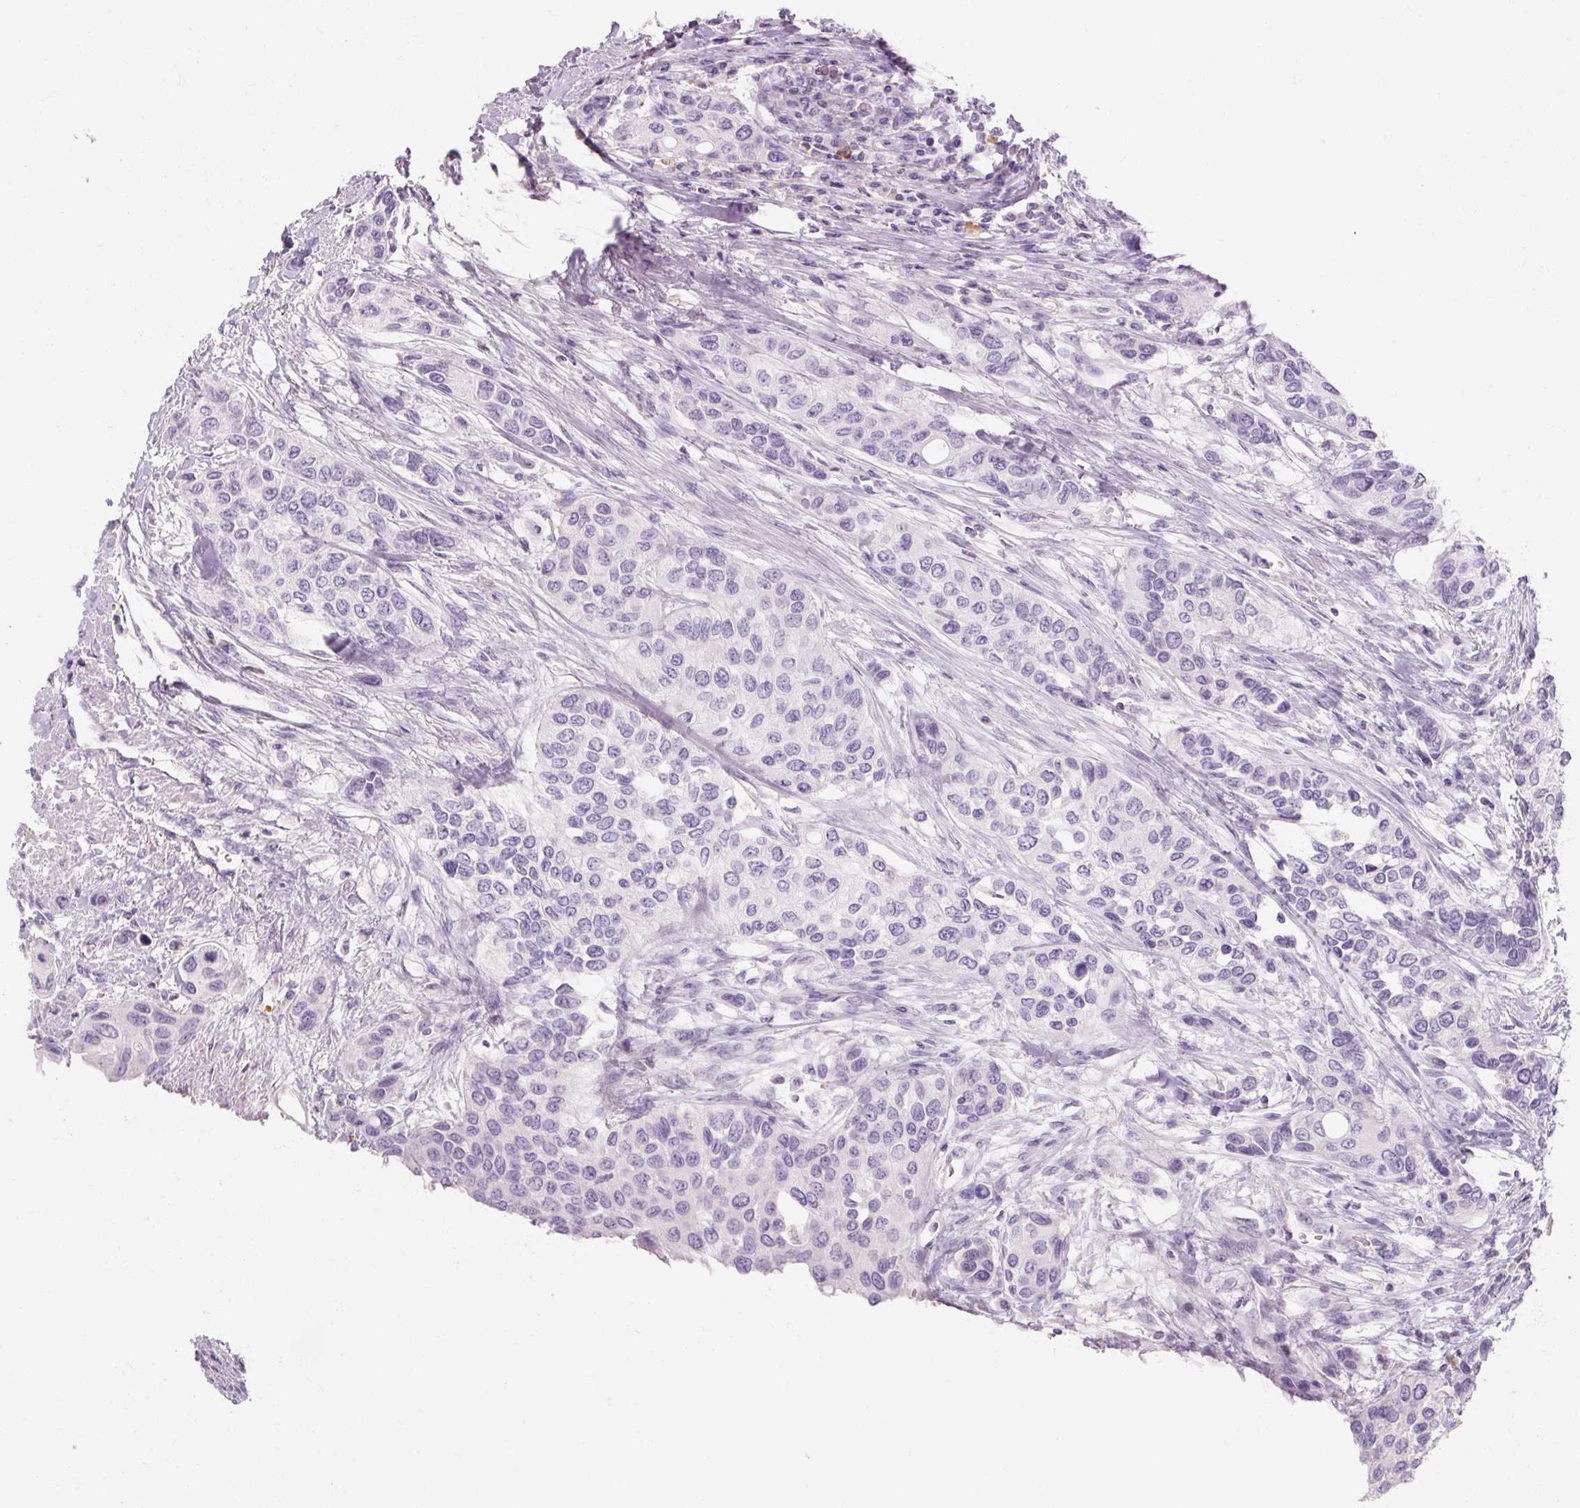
{"staining": {"intensity": "negative", "quantity": "none", "location": "none"}, "tissue": "urothelial cancer", "cell_type": "Tumor cells", "image_type": "cancer", "snomed": [{"axis": "morphology", "description": "Normal tissue, NOS"}, {"axis": "morphology", "description": "Urothelial carcinoma, High grade"}, {"axis": "topography", "description": "Vascular tissue"}, {"axis": "topography", "description": "Urinary bladder"}], "caption": "This is an immunohistochemistry (IHC) histopathology image of urothelial cancer. There is no staining in tumor cells.", "gene": "NFE2L3", "patient": {"sex": "female", "age": 56}}